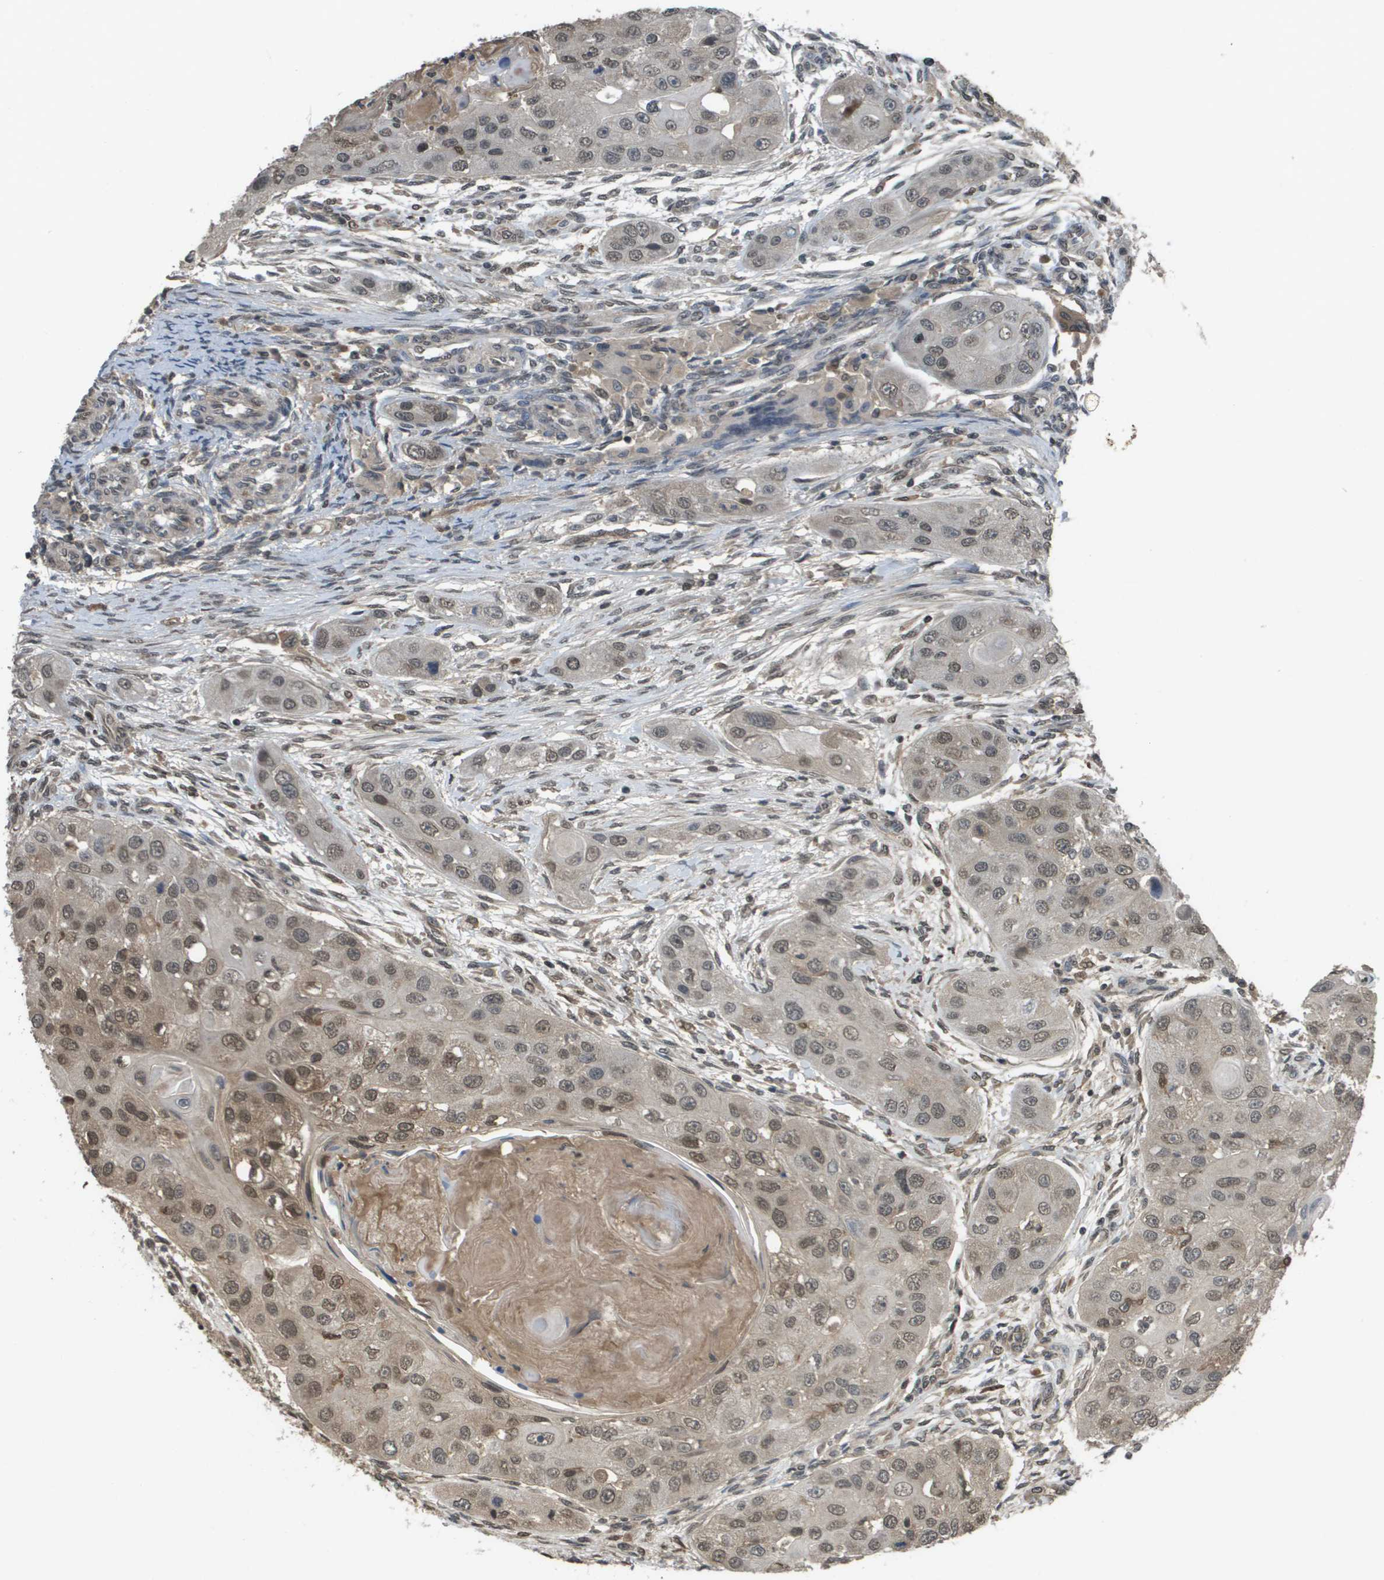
{"staining": {"intensity": "moderate", "quantity": "25%-75%", "location": "cytoplasmic/membranous,nuclear"}, "tissue": "head and neck cancer", "cell_type": "Tumor cells", "image_type": "cancer", "snomed": [{"axis": "morphology", "description": "Normal tissue, NOS"}, {"axis": "morphology", "description": "Squamous cell carcinoma, NOS"}, {"axis": "topography", "description": "Skeletal muscle"}, {"axis": "topography", "description": "Head-Neck"}], "caption": "High-power microscopy captured an immunohistochemistry (IHC) histopathology image of head and neck cancer (squamous cell carcinoma), revealing moderate cytoplasmic/membranous and nuclear positivity in about 25%-75% of tumor cells.", "gene": "NDRG2", "patient": {"sex": "male", "age": 51}}